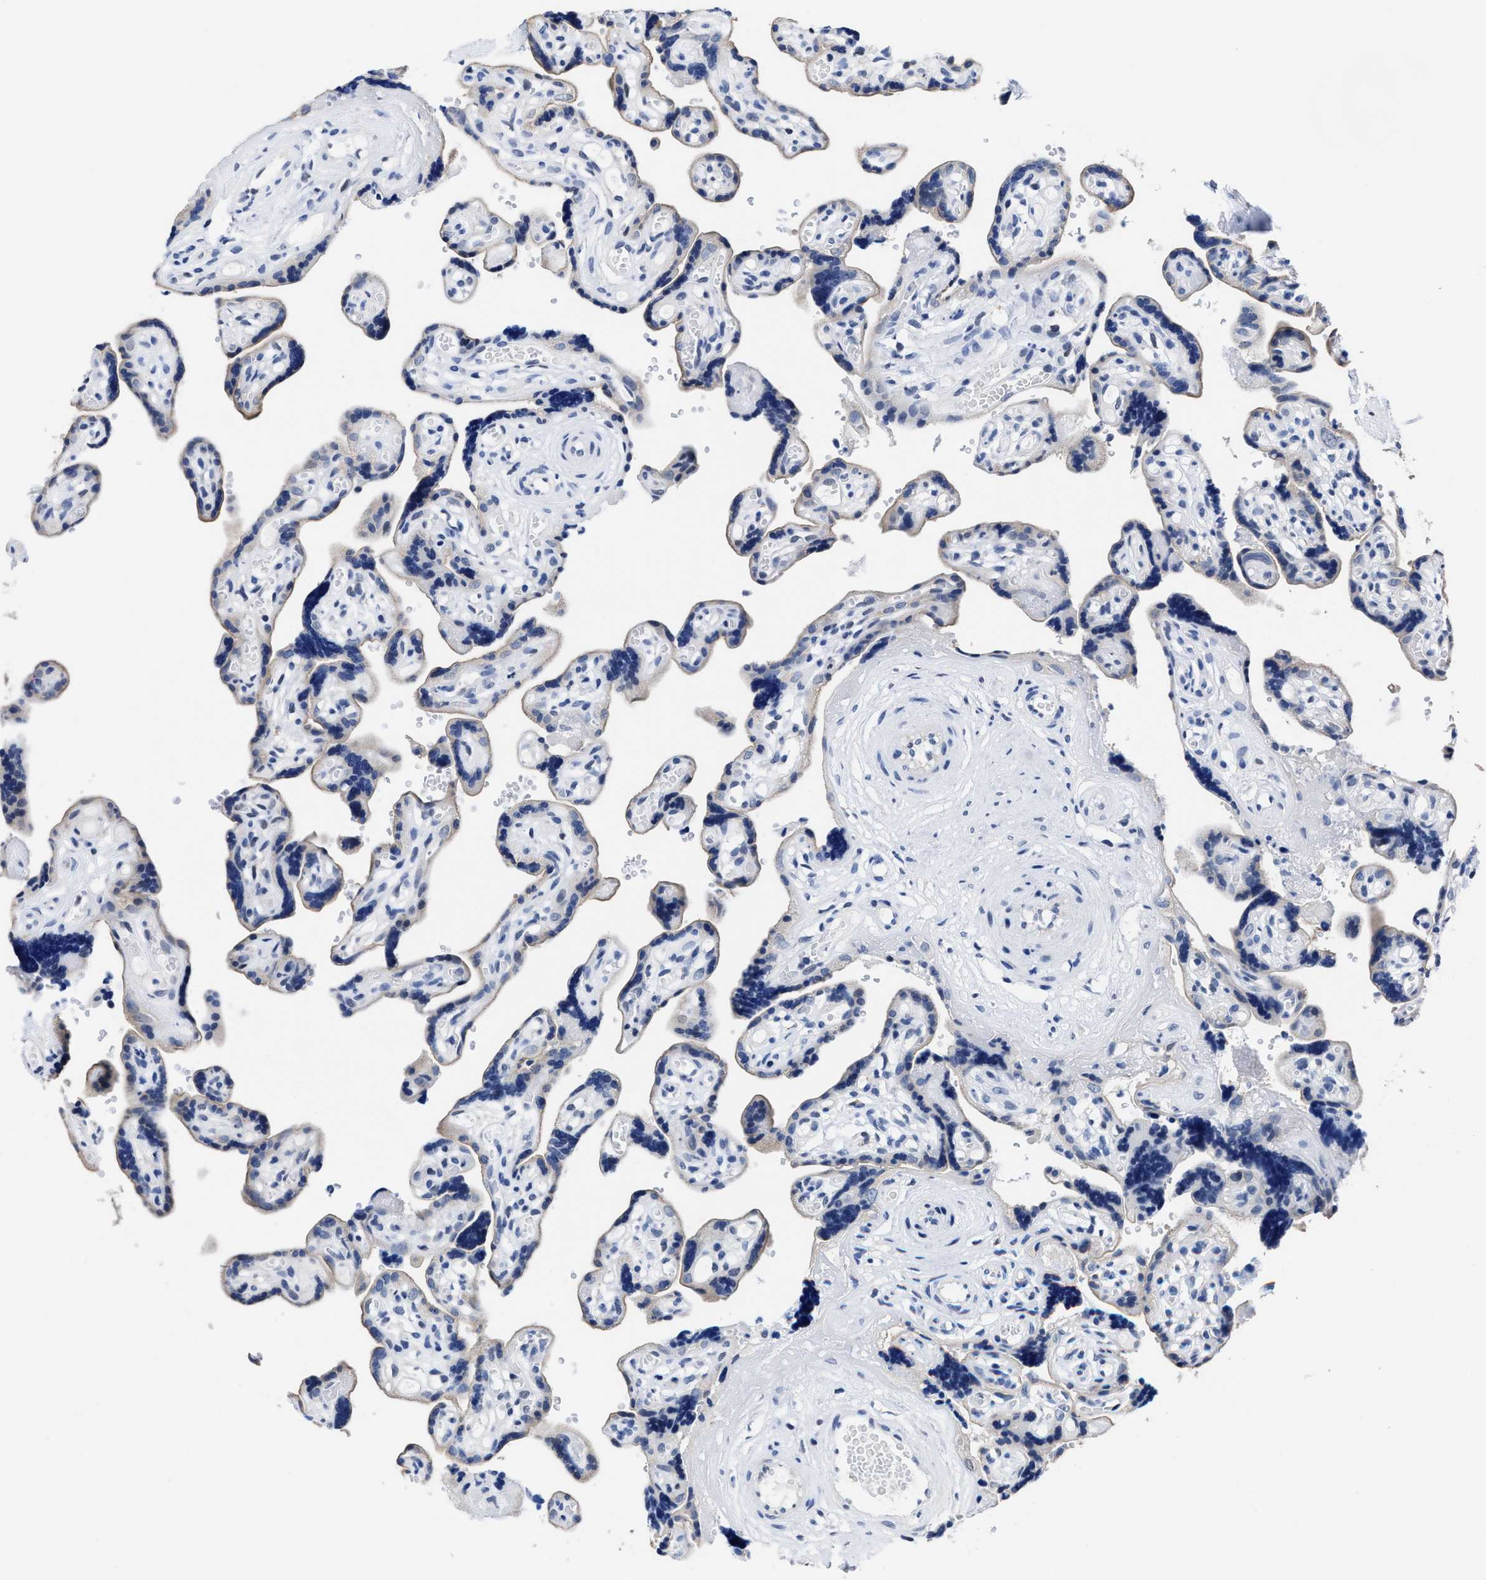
{"staining": {"intensity": "negative", "quantity": "none", "location": "none"}, "tissue": "placenta", "cell_type": "Decidual cells", "image_type": "normal", "snomed": [{"axis": "morphology", "description": "Normal tissue, NOS"}, {"axis": "topography", "description": "Placenta"}], "caption": "Human placenta stained for a protein using IHC reveals no positivity in decidual cells.", "gene": "HOOK1", "patient": {"sex": "female", "age": 30}}